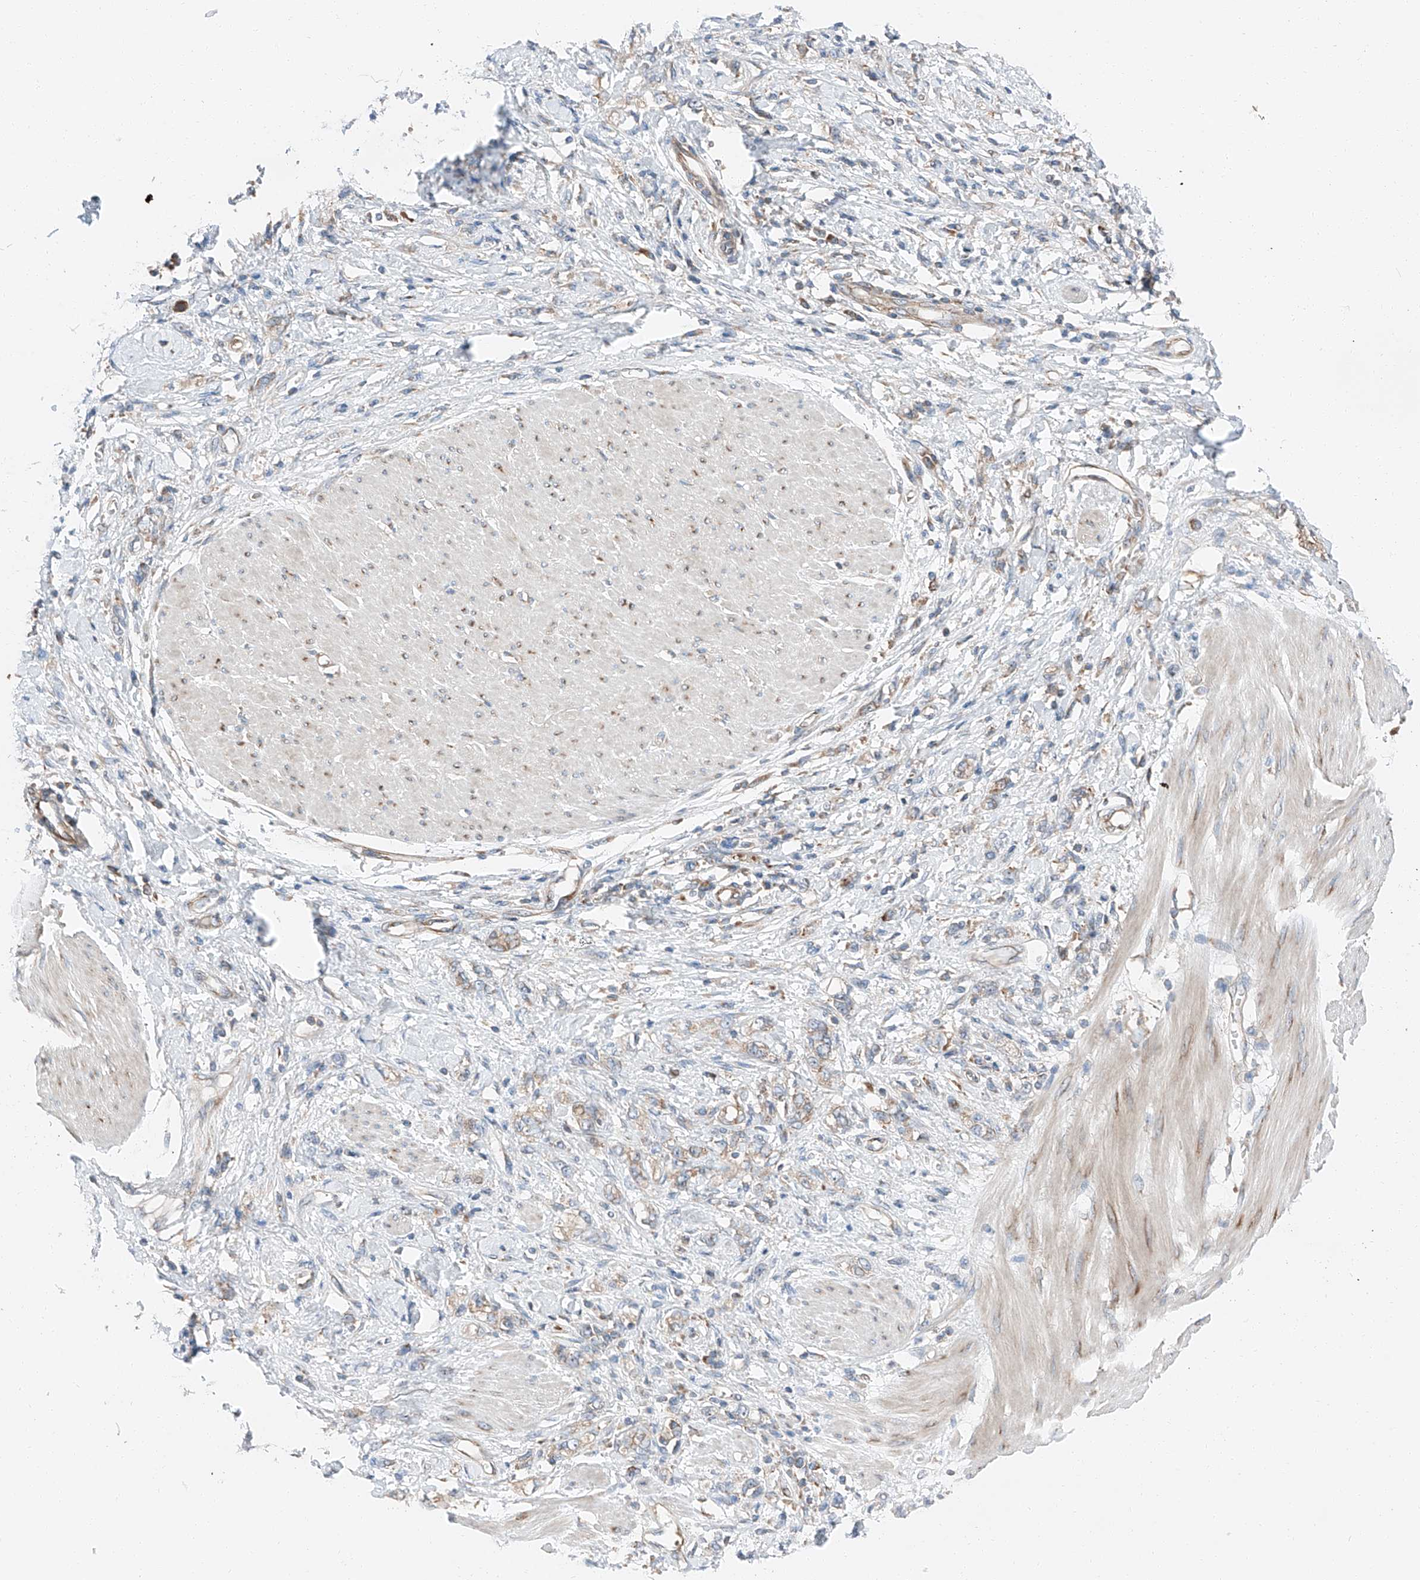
{"staining": {"intensity": "weak", "quantity": "25%-75%", "location": "cytoplasmic/membranous"}, "tissue": "stomach cancer", "cell_type": "Tumor cells", "image_type": "cancer", "snomed": [{"axis": "morphology", "description": "Adenocarcinoma, NOS"}, {"axis": "topography", "description": "Stomach"}], "caption": "Brown immunohistochemical staining in stomach cancer (adenocarcinoma) exhibits weak cytoplasmic/membranous staining in approximately 25%-75% of tumor cells. Immunohistochemistry stains the protein in brown and the nuclei are stained blue.", "gene": "ZC3H15", "patient": {"sex": "female", "age": 76}}